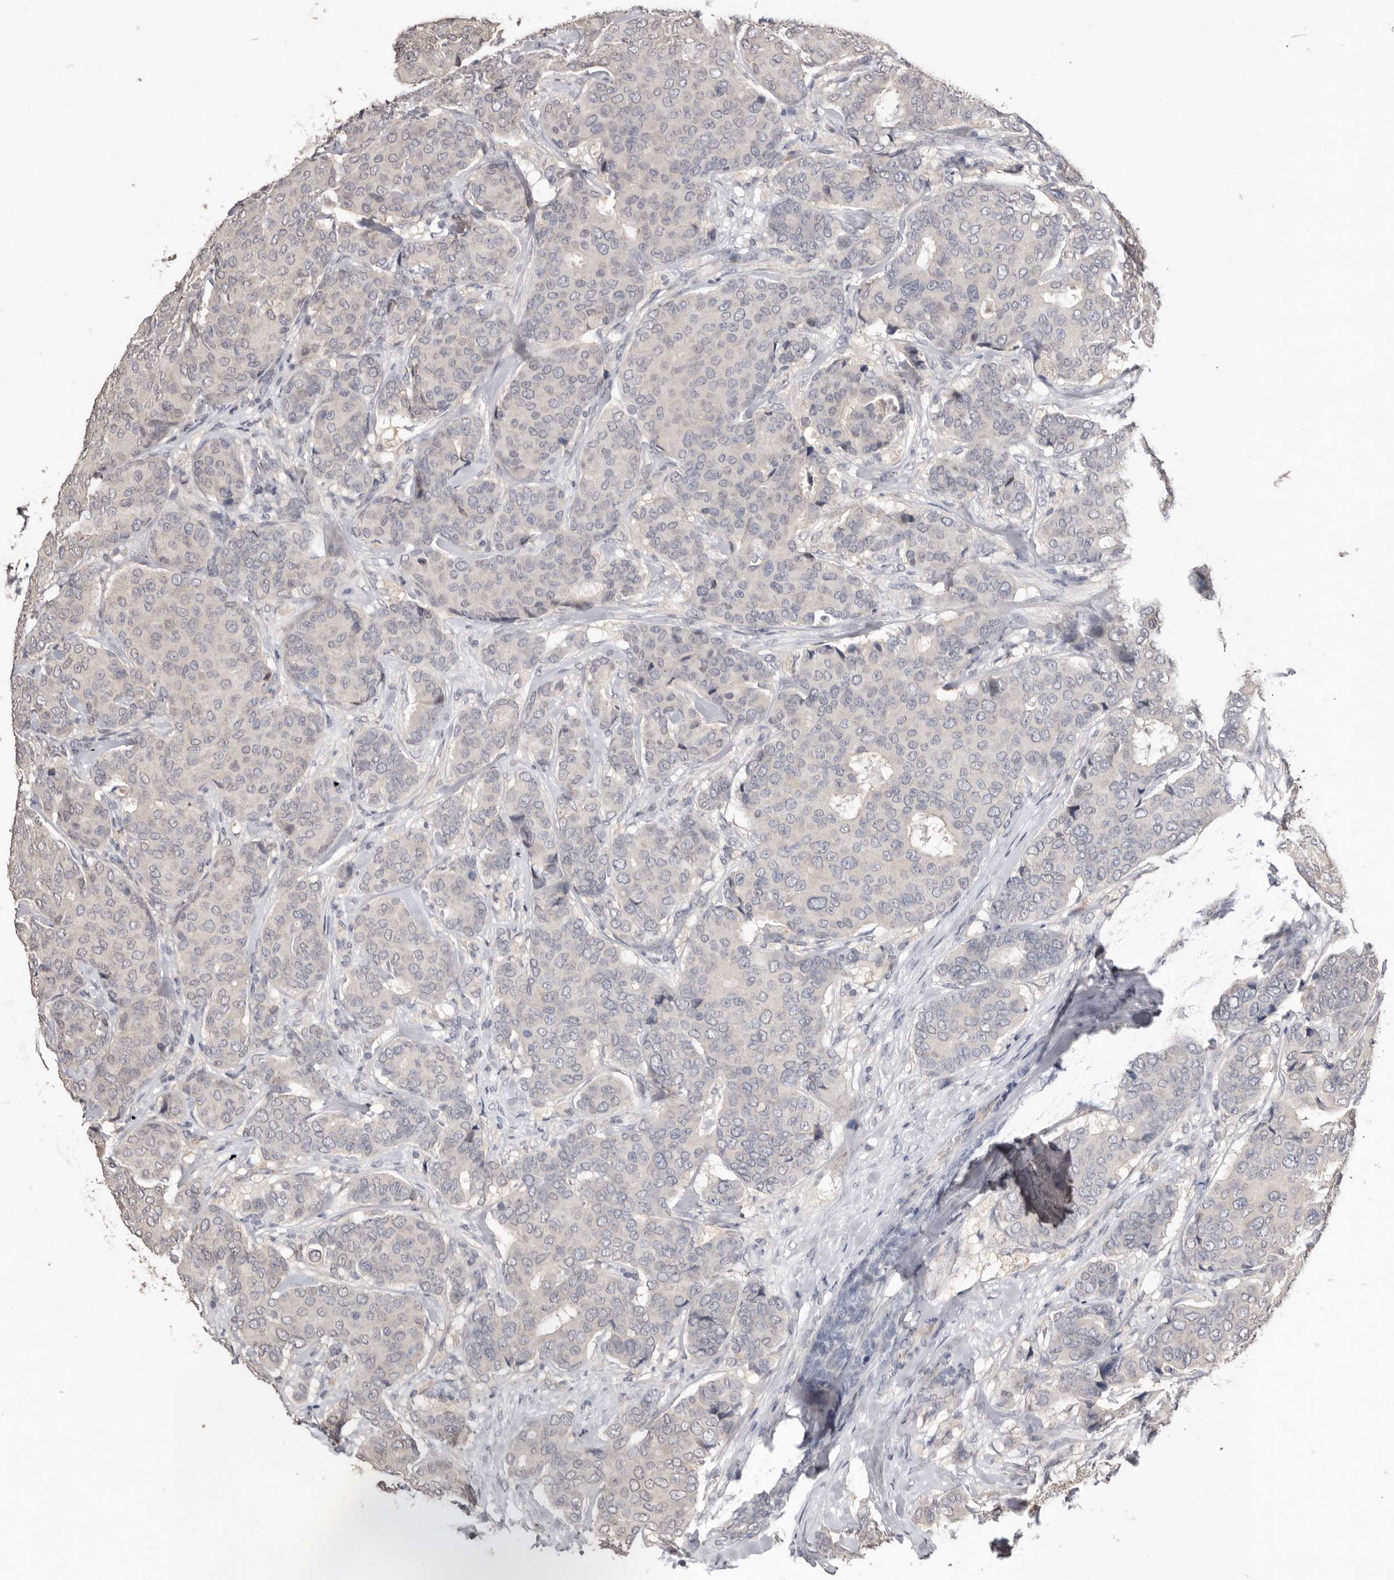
{"staining": {"intensity": "negative", "quantity": "none", "location": "none"}, "tissue": "breast cancer", "cell_type": "Tumor cells", "image_type": "cancer", "snomed": [{"axis": "morphology", "description": "Duct carcinoma"}, {"axis": "topography", "description": "Breast"}], "caption": "The photomicrograph reveals no staining of tumor cells in breast invasive ductal carcinoma. (IHC, brightfield microscopy, high magnification).", "gene": "SULT1E1", "patient": {"sex": "female", "age": 75}}